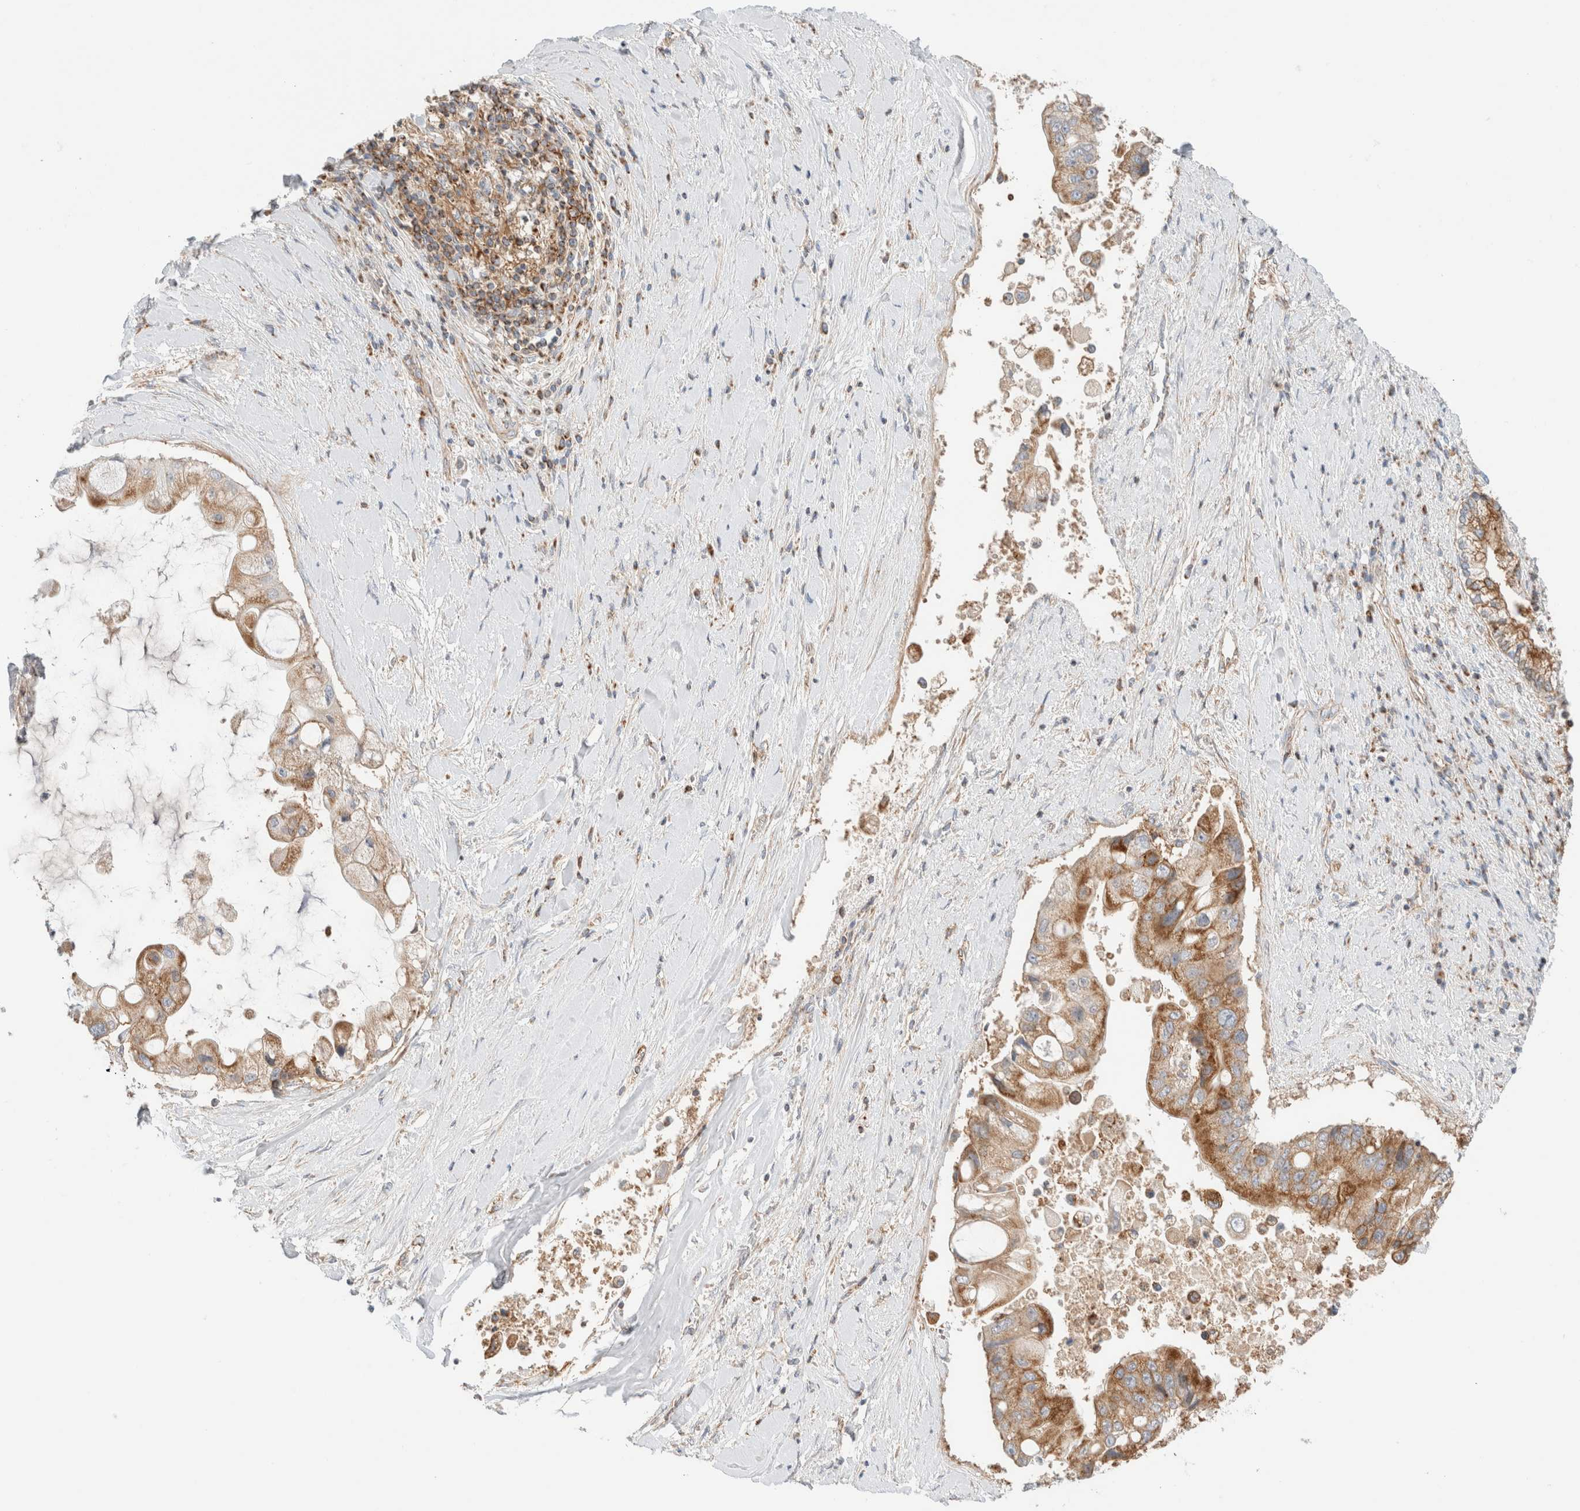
{"staining": {"intensity": "moderate", "quantity": ">75%", "location": "cytoplasmic/membranous"}, "tissue": "liver cancer", "cell_type": "Tumor cells", "image_type": "cancer", "snomed": [{"axis": "morphology", "description": "Cholangiocarcinoma"}, {"axis": "topography", "description": "Liver"}], "caption": "A brown stain highlights moderate cytoplasmic/membranous staining of a protein in cholangiocarcinoma (liver) tumor cells. Using DAB (brown) and hematoxylin (blue) stains, captured at high magnification using brightfield microscopy.", "gene": "MRM3", "patient": {"sex": "male", "age": 50}}